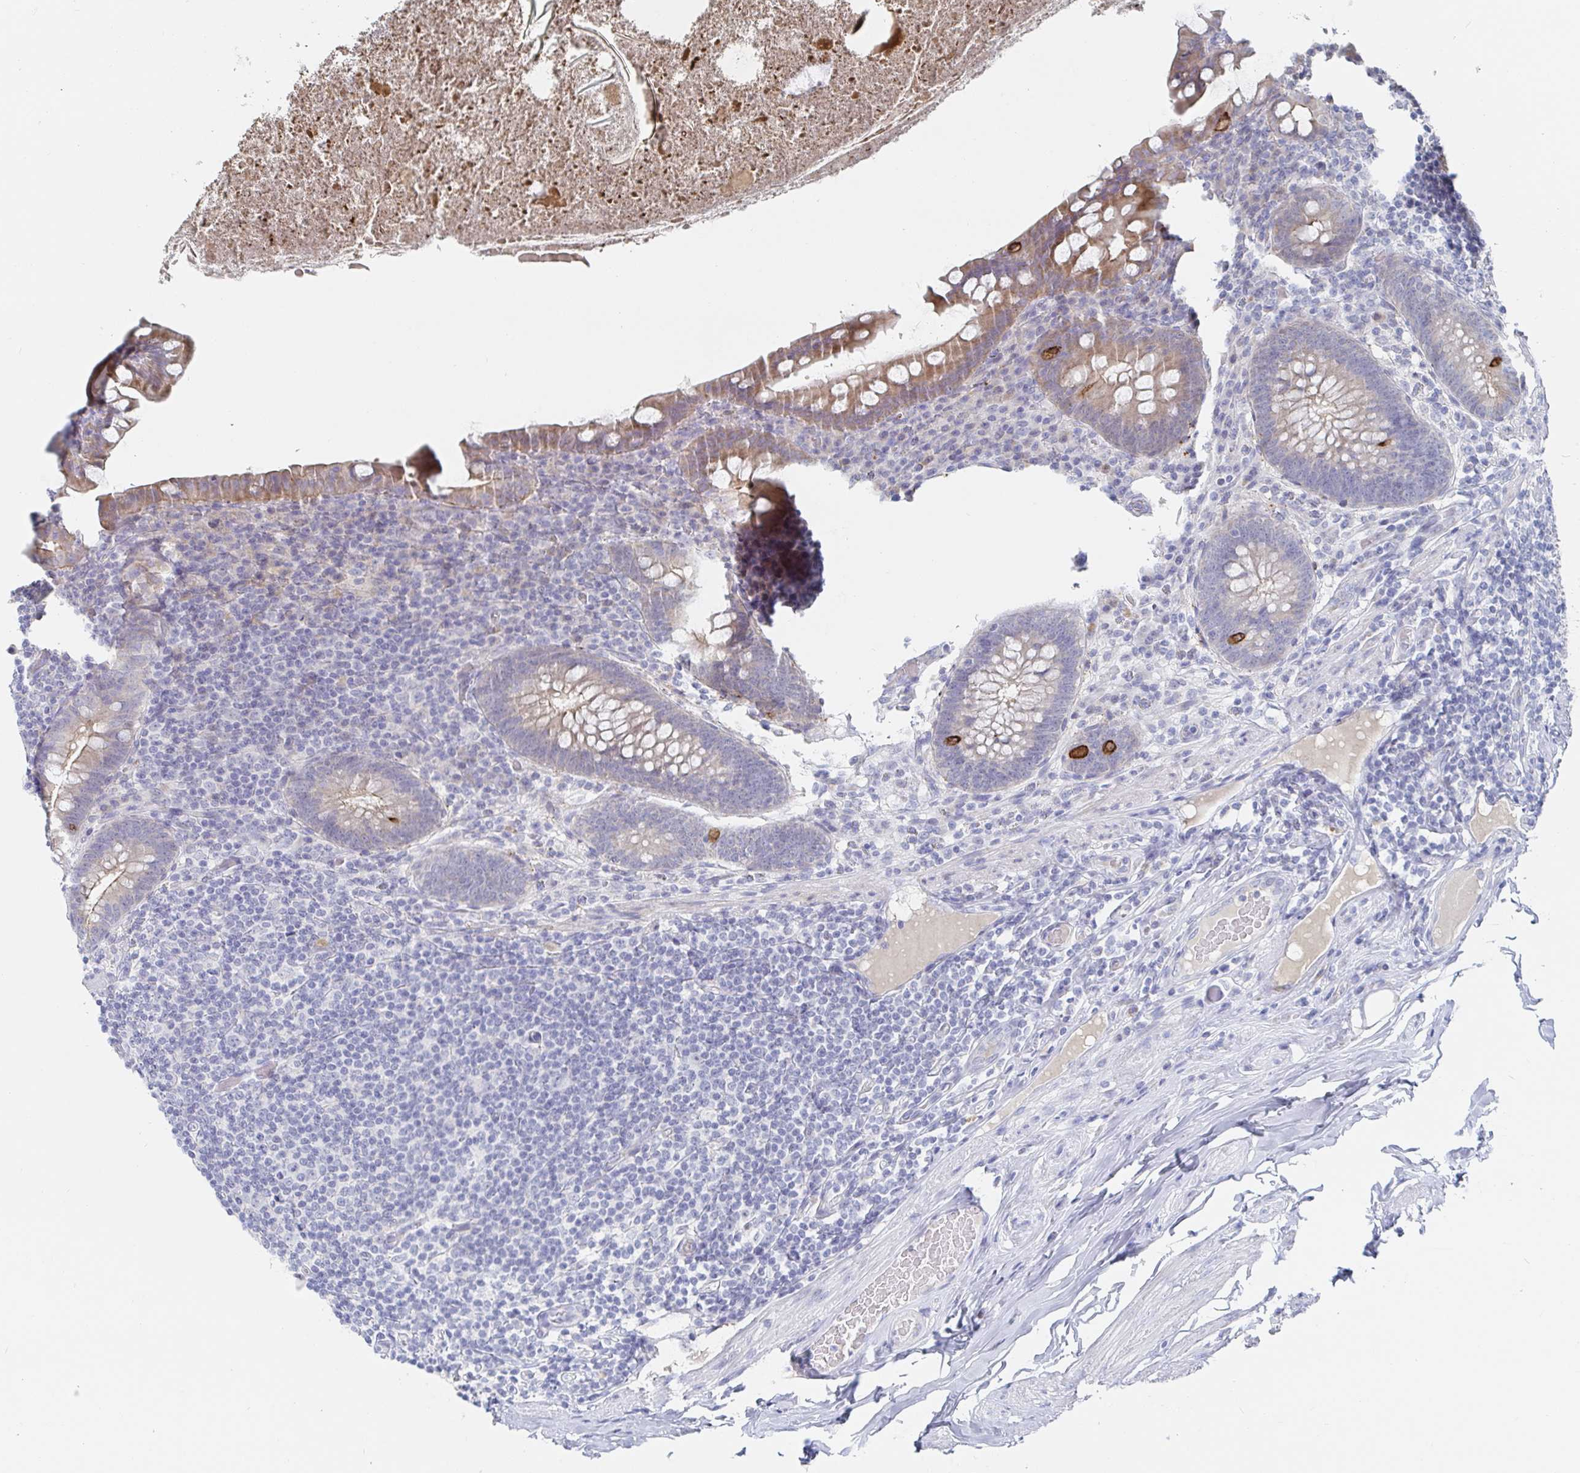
{"staining": {"intensity": "moderate", "quantity": "25%-75%", "location": "cytoplasmic/membranous"}, "tissue": "appendix", "cell_type": "Glandular cells", "image_type": "normal", "snomed": [{"axis": "morphology", "description": "Normal tissue, NOS"}, {"axis": "topography", "description": "Appendix"}], "caption": "This image displays unremarkable appendix stained with immunohistochemistry (IHC) to label a protein in brown. The cytoplasmic/membranous of glandular cells show moderate positivity for the protein. Nuclei are counter-stained blue.", "gene": "ZNF100", "patient": {"sex": "male", "age": 71}}